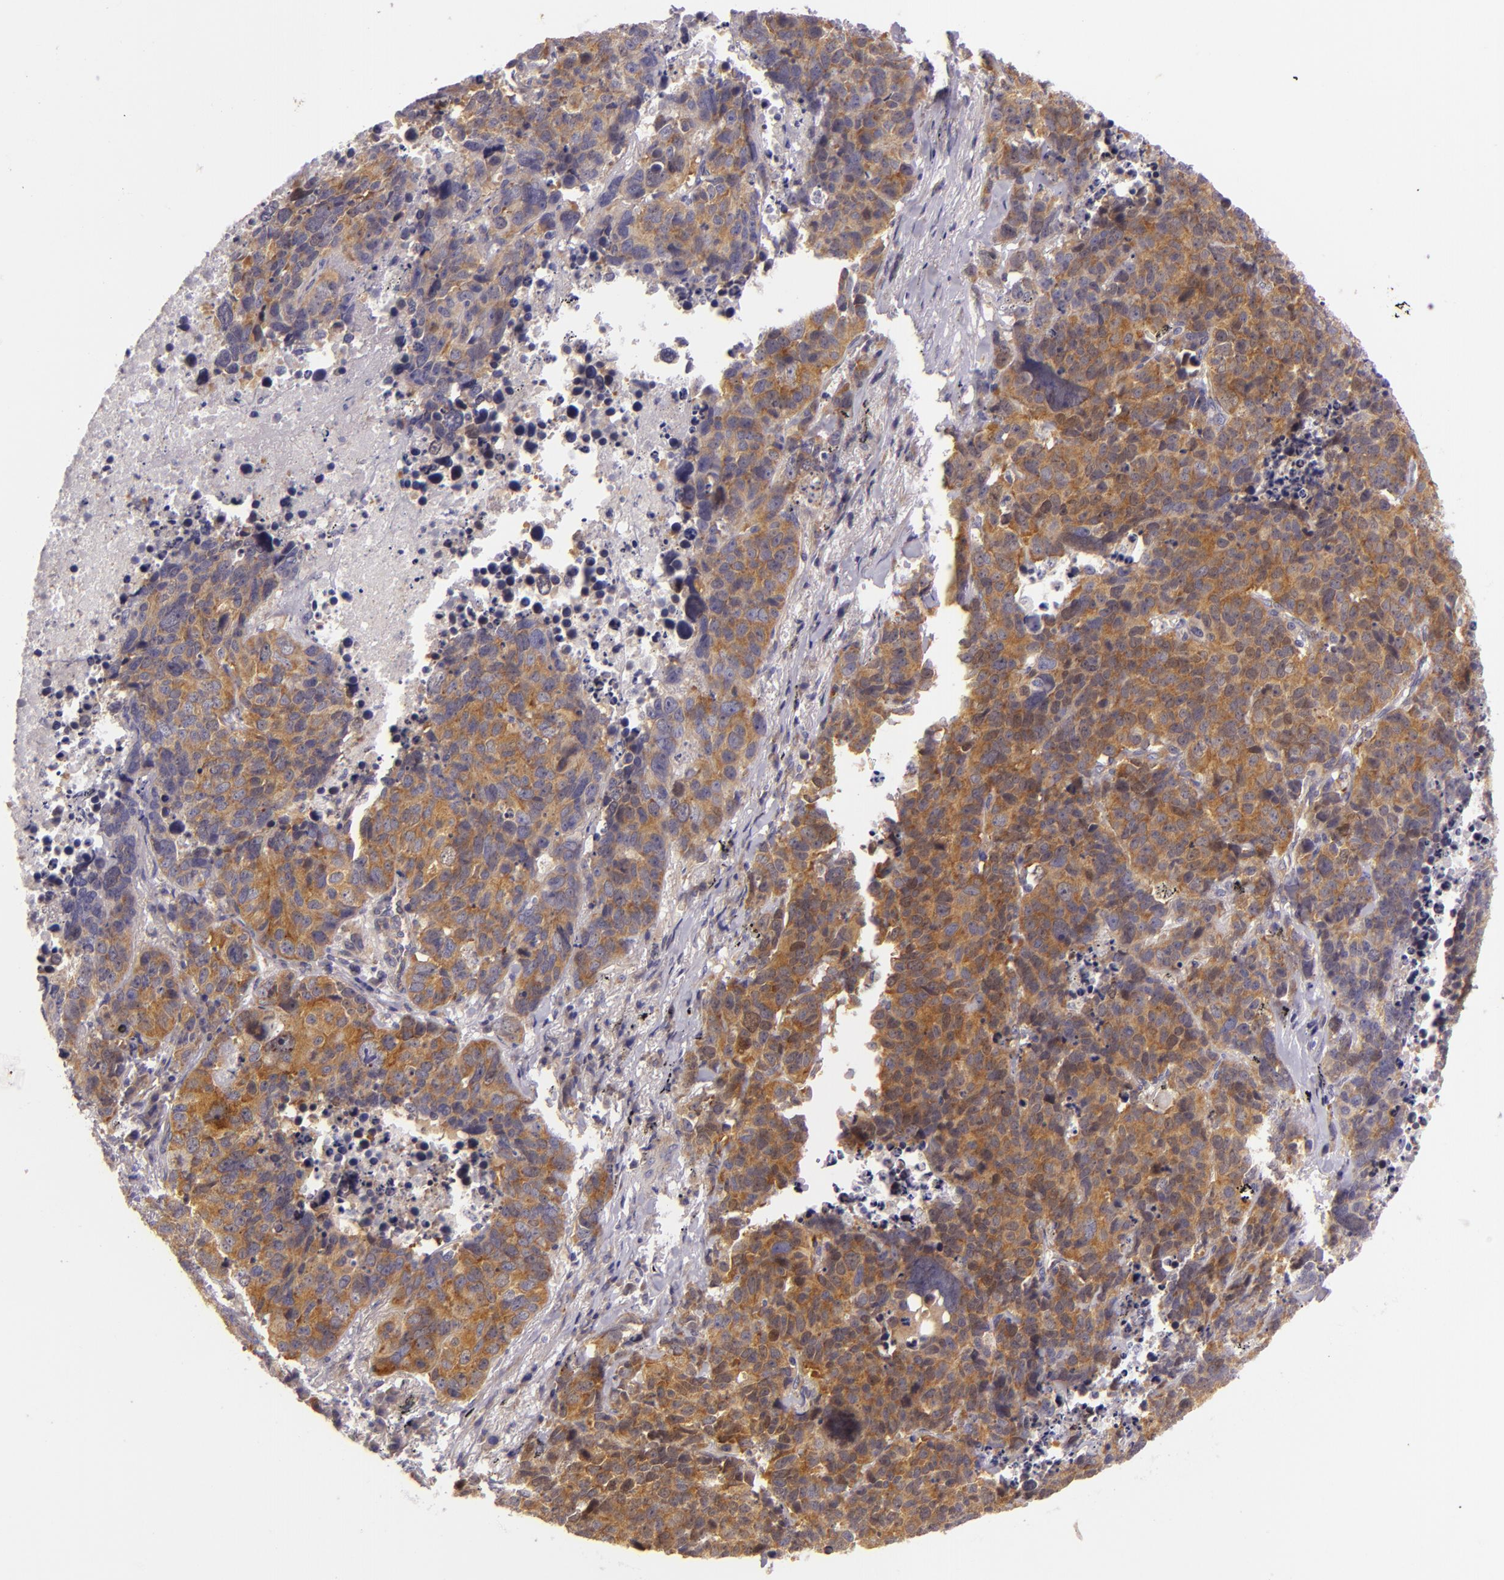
{"staining": {"intensity": "strong", "quantity": "25%-75%", "location": "cytoplasmic/membranous"}, "tissue": "lung cancer", "cell_type": "Tumor cells", "image_type": "cancer", "snomed": [{"axis": "morphology", "description": "Carcinoid, malignant, NOS"}, {"axis": "topography", "description": "Lung"}], "caption": "Immunohistochemistry (IHC) of human lung malignant carcinoid reveals high levels of strong cytoplasmic/membranous expression in about 25%-75% of tumor cells.", "gene": "UPF3B", "patient": {"sex": "male", "age": 60}}